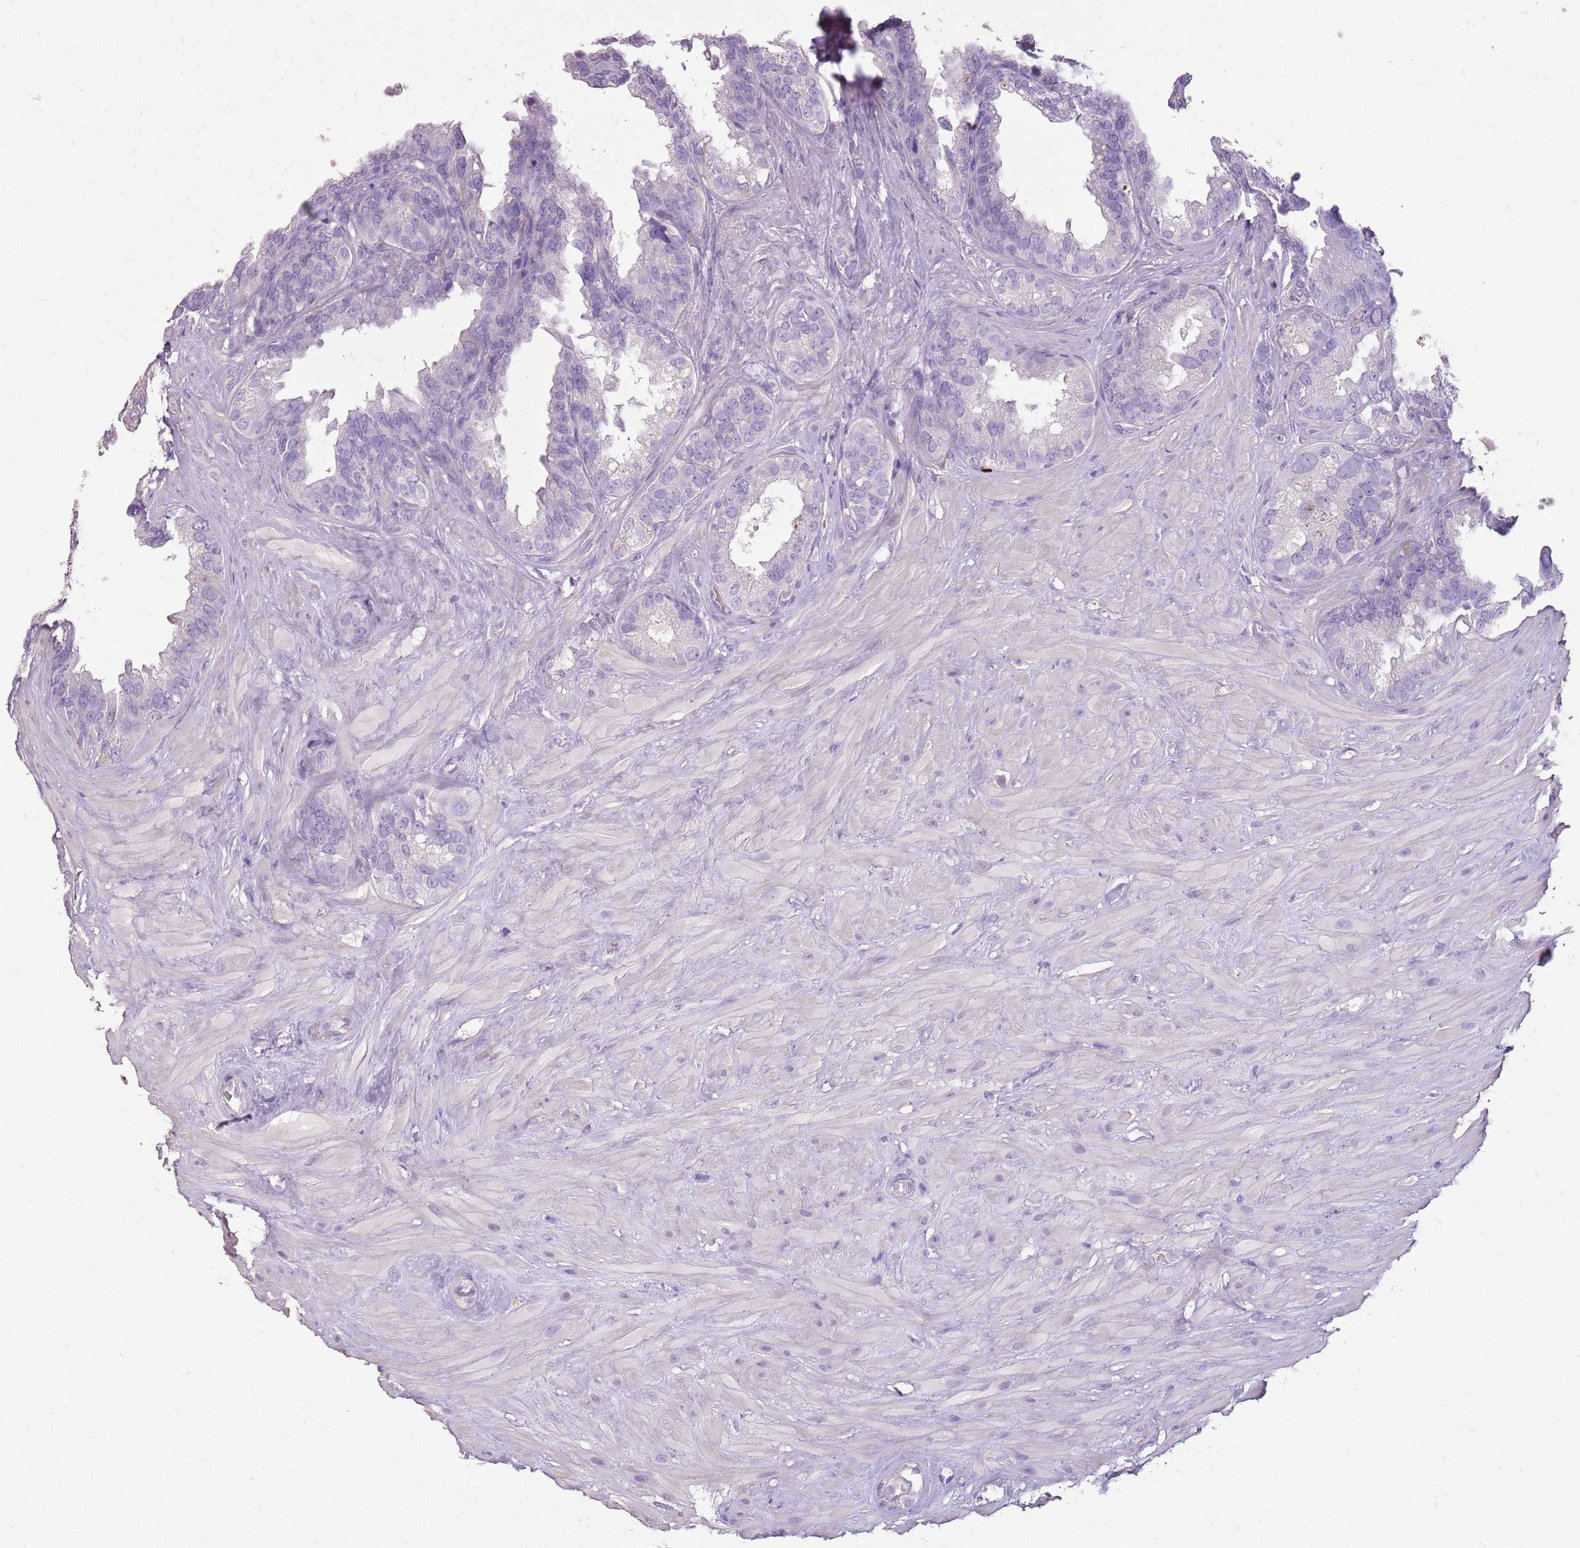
{"staining": {"intensity": "negative", "quantity": "none", "location": "none"}, "tissue": "seminal vesicle", "cell_type": "Glandular cells", "image_type": "normal", "snomed": [{"axis": "morphology", "description": "Normal tissue, NOS"}, {"axis": "topography", "description": "Seminal veicle"}], "caption": "Immunohistochemistry (IHC) histopathology image of benign human seminal vesicle stained for a protein (brown), which shows no staining in glandular cells.", "gene": "CELF6", "patient": {"sex": "male", "age": 80}}